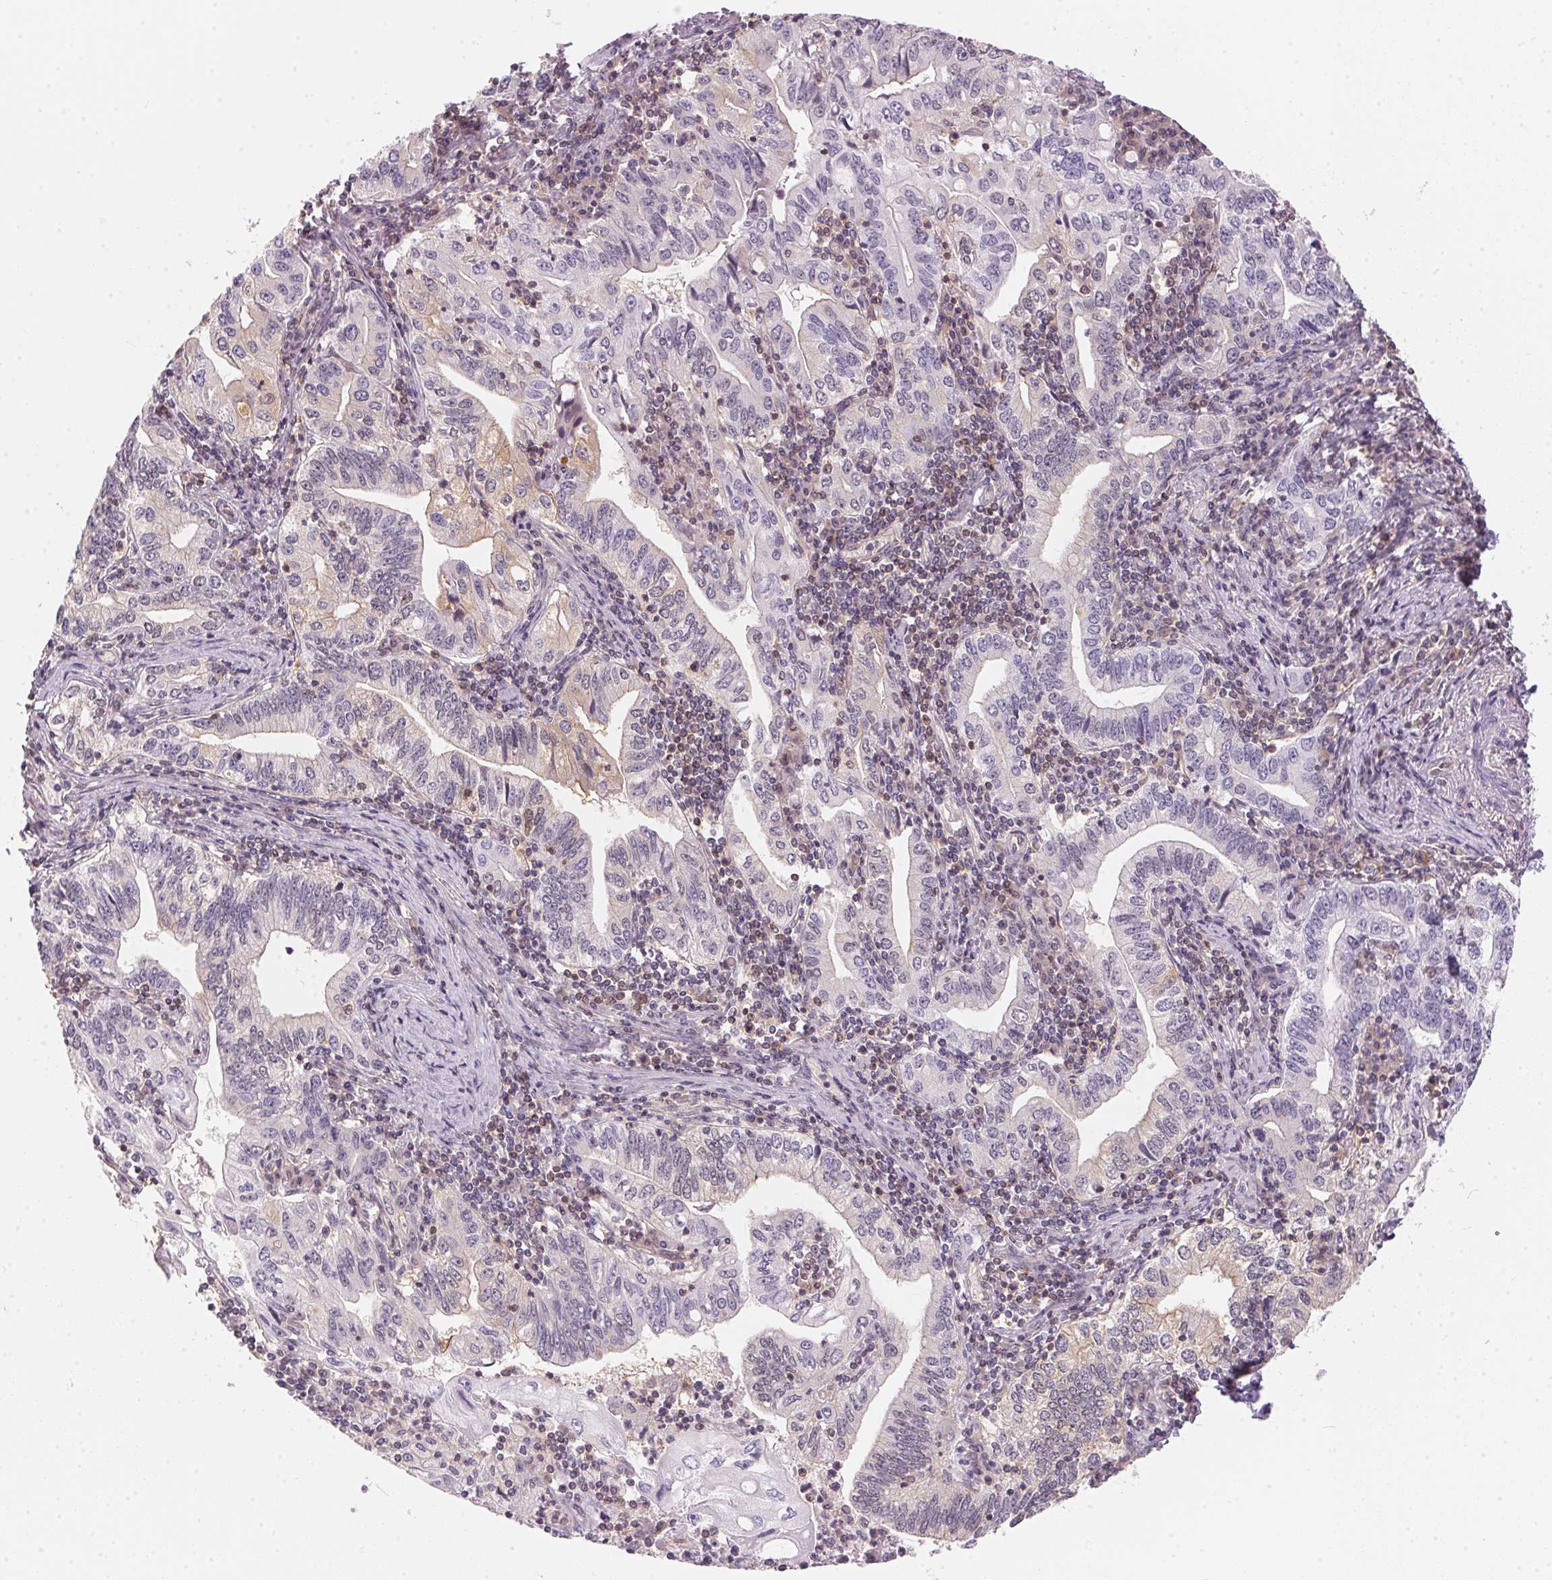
{"staining": {"intensity": "negative", "quantity": "none", "location": "none"}, "tissue": "stomach cancer", "cell_type": "Tumor cells", "image_type": "cancer", "snomed": [{"axis": "morphology", "description": "Adenocarcinoma, NOS"}, {"axis": "topography", "description": "Stomach, lower"}], "caption": "High power microscopy photomicrograph of an IHC histopathology image of stomach cancer, revealing no significant positivity in tumor cells. The staining is performed using DAB (3,3'-diaminobenzidine) brown chromogen with nuclei counter-stained in using hematoxylin.", "gene": "BLMH", "patient": {"sex": "female", "age": 72}}